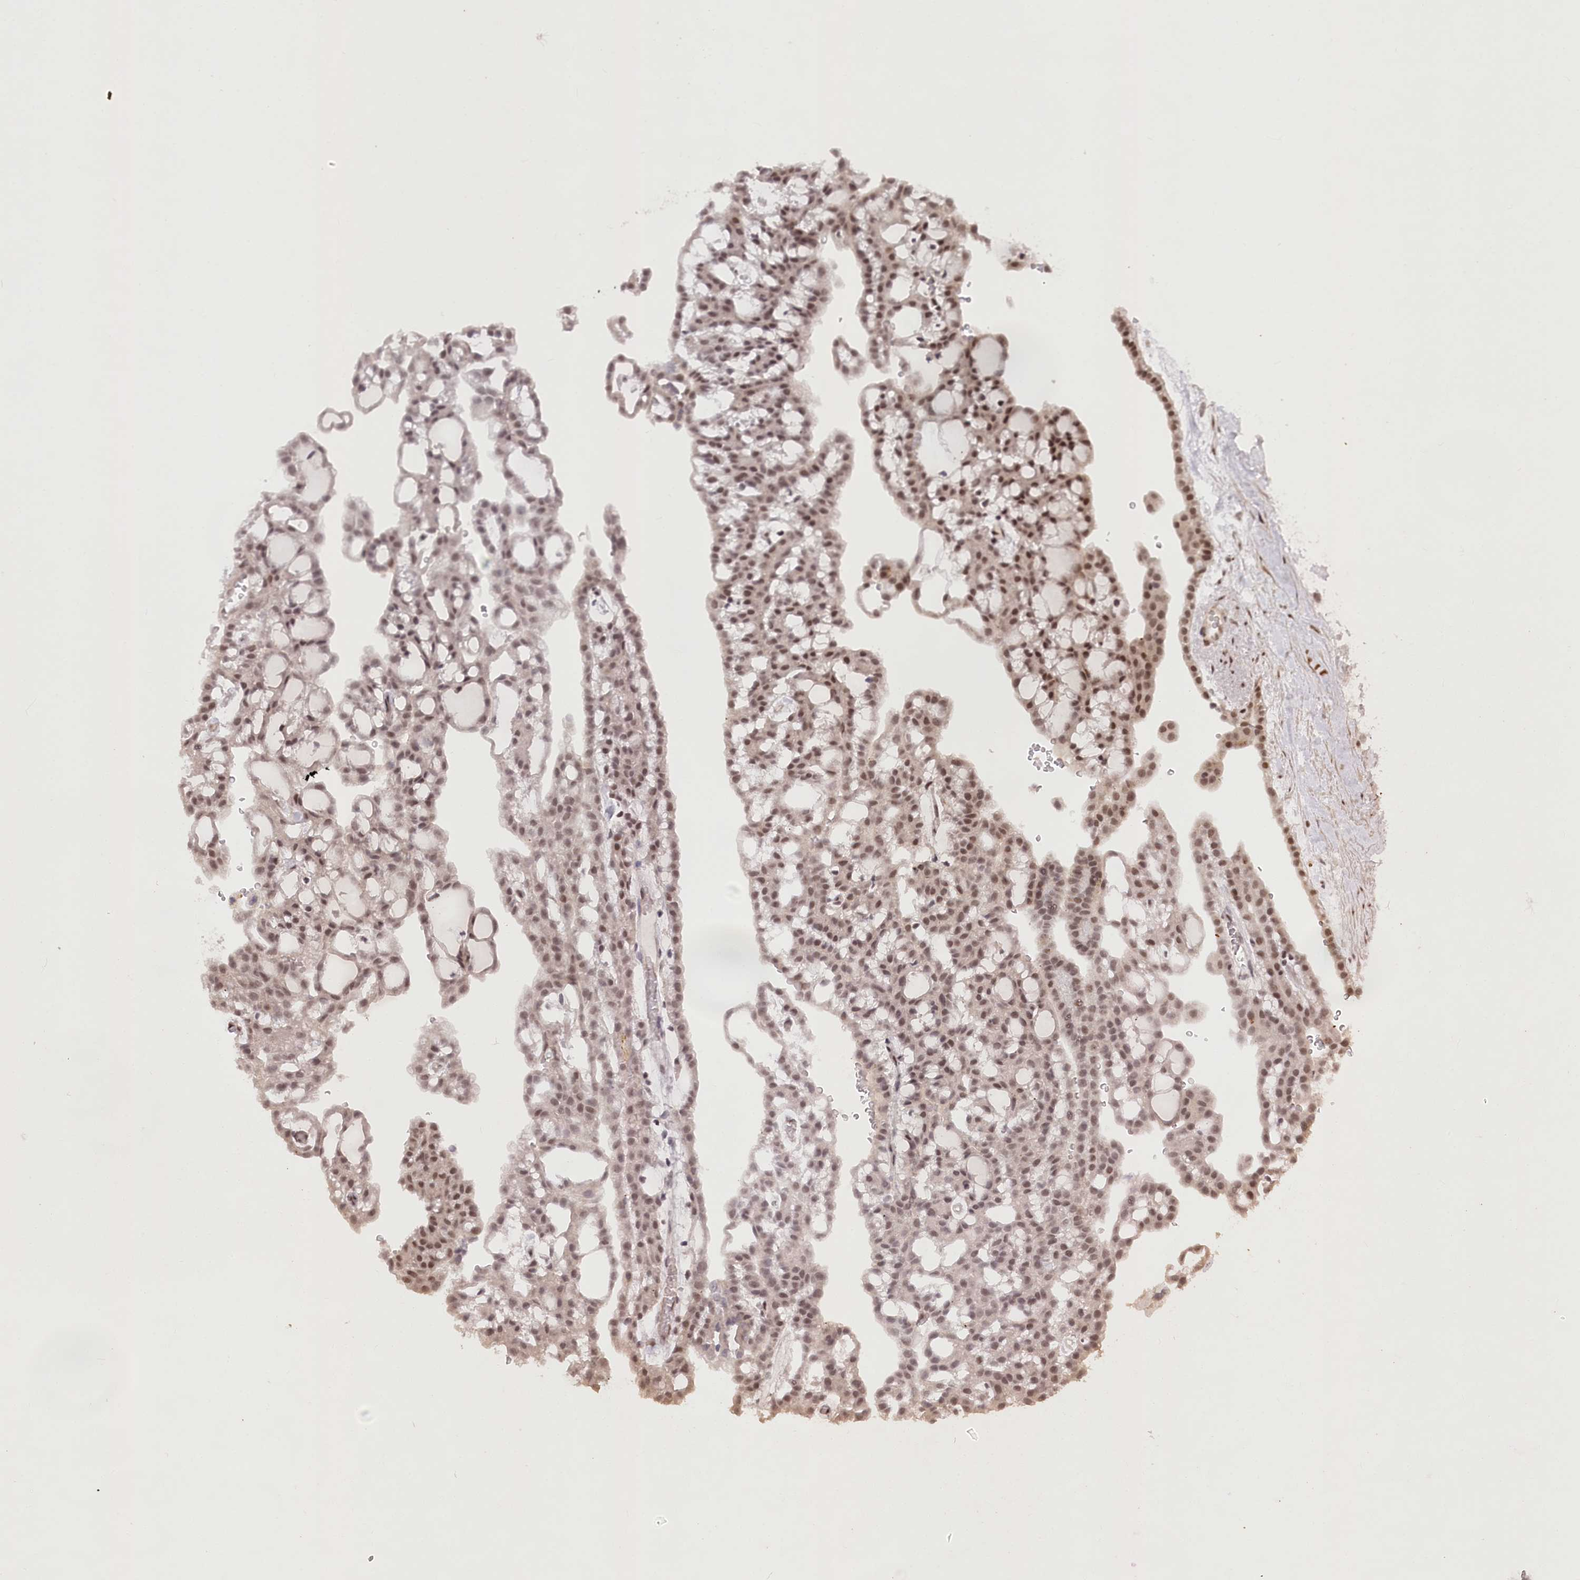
{"staining": {"intensity": "moderate", "quantity": "25%-75%", "location": "nuclear"}, "tissue": "renal cancer", "cell_type": "Tumor cells", "image_type": "cancer", "snomed": [{"axis": "morphology", "description": "Adenocarcinoma, NOS"}, {"axis": "topography", "description": "Kidney"}], "caption": "About 25%-75% of tumor cells in renal cancer exhibit moderate nuclear protein positivity as visualized by brown immunohistochemical staining.", "gene": "CGGBP1", "patient": {"sex": "male", "age": 63}}